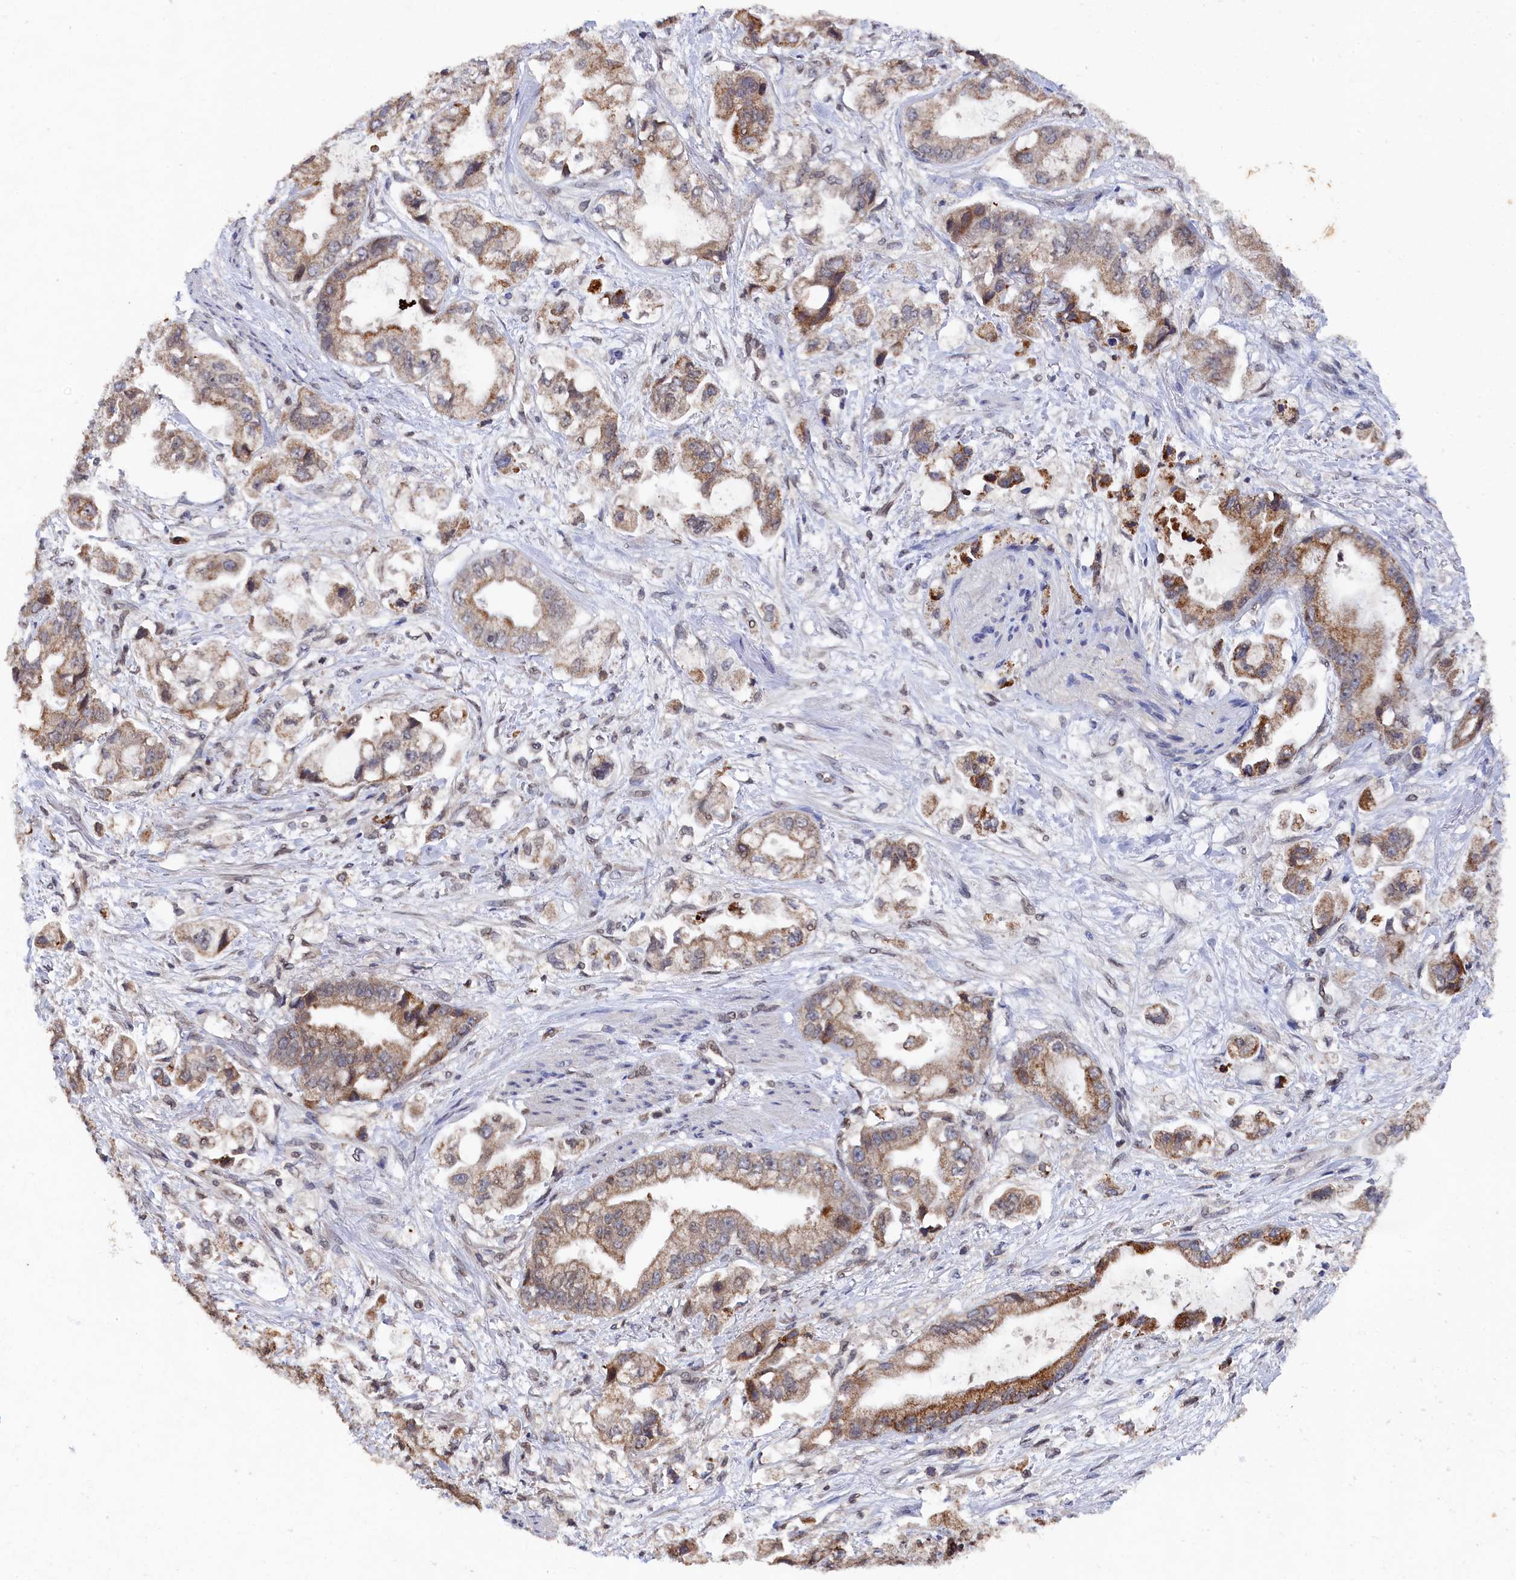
{"staining": {"intensity": "weak", "quantity": ">75%", "location": "cytoplasmic/membranous"}, "tissue": "stomach cancer", "cell_type": "Tumor cells", "image_type": "cancer", "snomed": [{"axis": "morphology", "description": "Adenocarcinoma, NOS"}, {"axis": "topography", "description": "Stomach"}], "caption": "Adenocarcinoma (stomach) stained with IHC displays weak cytoplasmic/membranous positivity in about >75% of tumor cells.", "gene": "ANKEF1", "patient": {"sex": "male", "age": 62}}